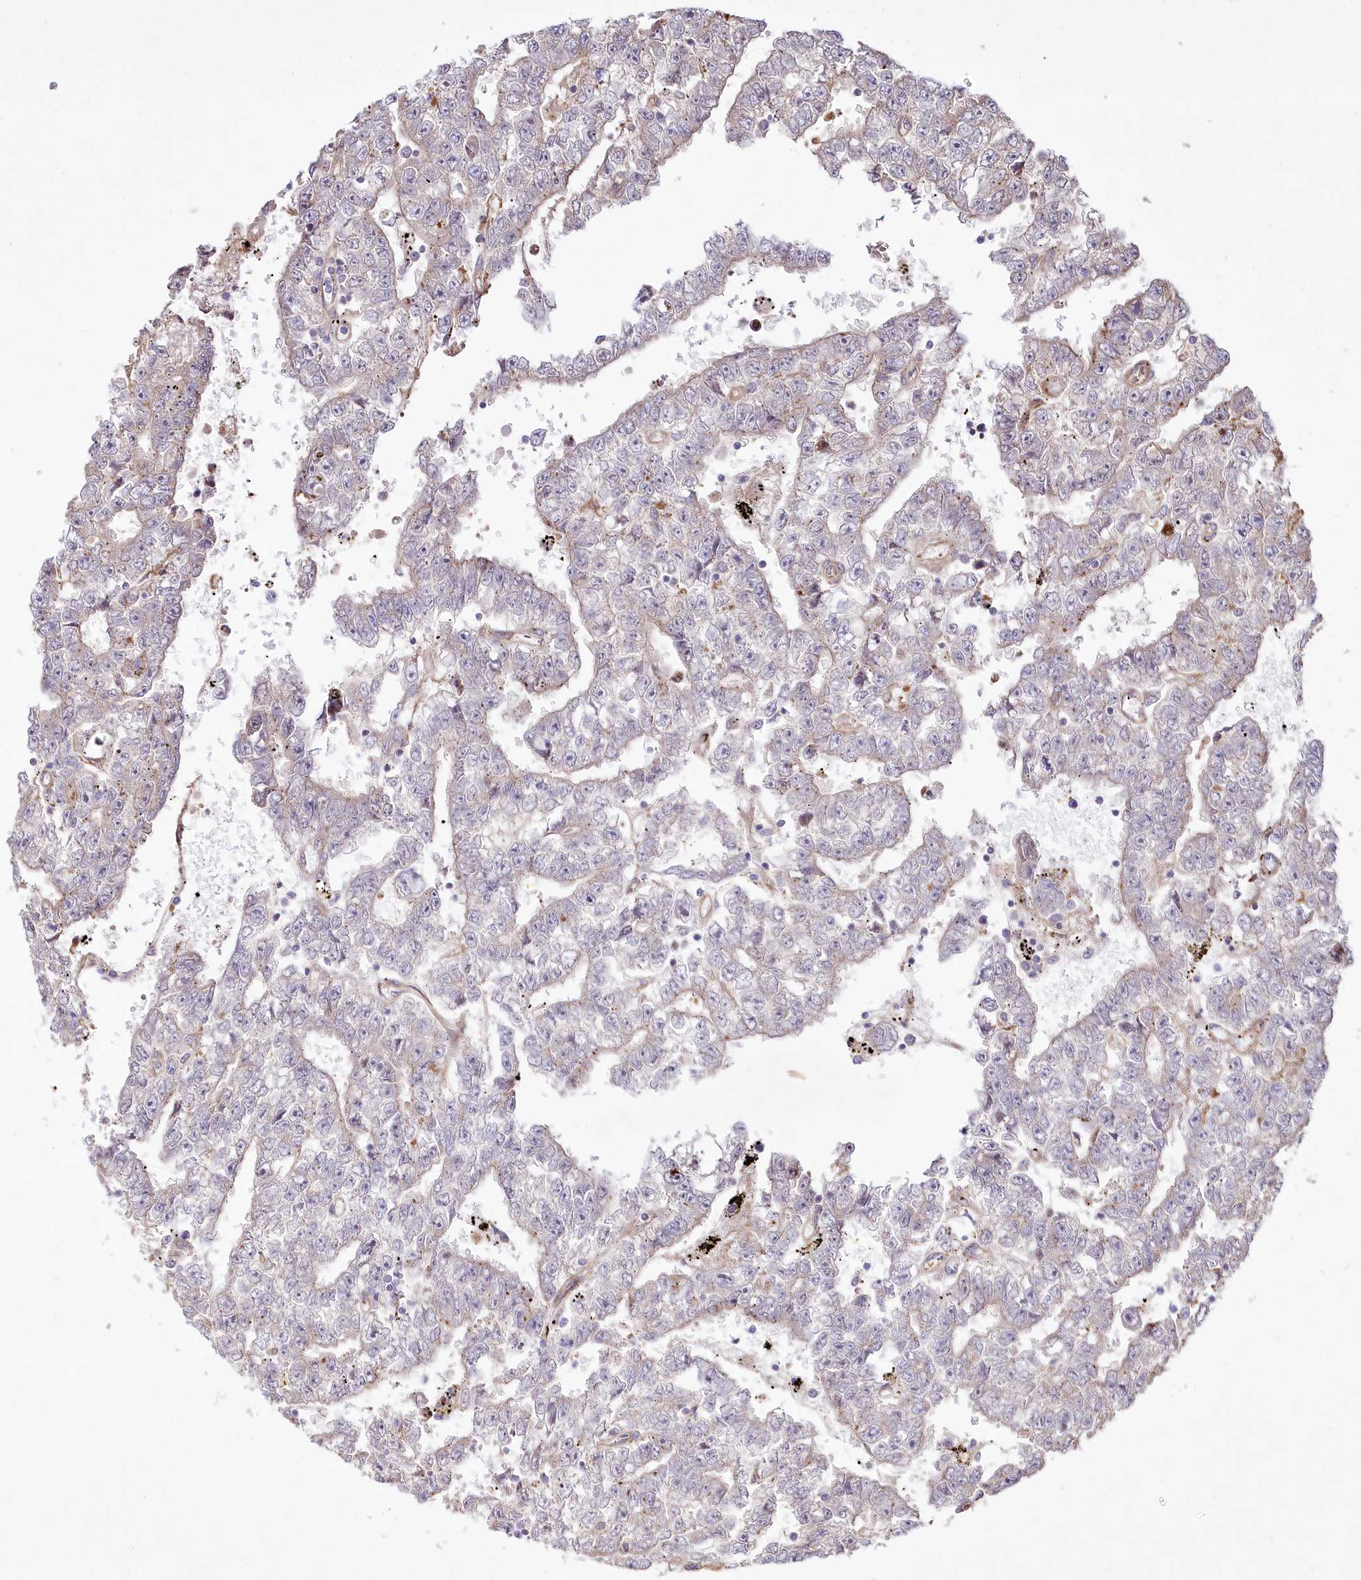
{"staining": {"intensity": "negative", "quantity": "none", "location": "none"}, "tissue": "testis cancer", "cell_type": "Tumor cells", "image_type": "cancer", "snomed": [{"axis": "morphology", "description": "Carcinoma, Embryonal, NOS"}, {"axis": "topography", "description": "Testis"}], "caption": "Testis cancer (embryonal carcinoma) was stained to show a protein in brown. There is no significant expression in tumor cells.", "gene": "PSTK", "patient": {"sex": "male", "age": 25}}